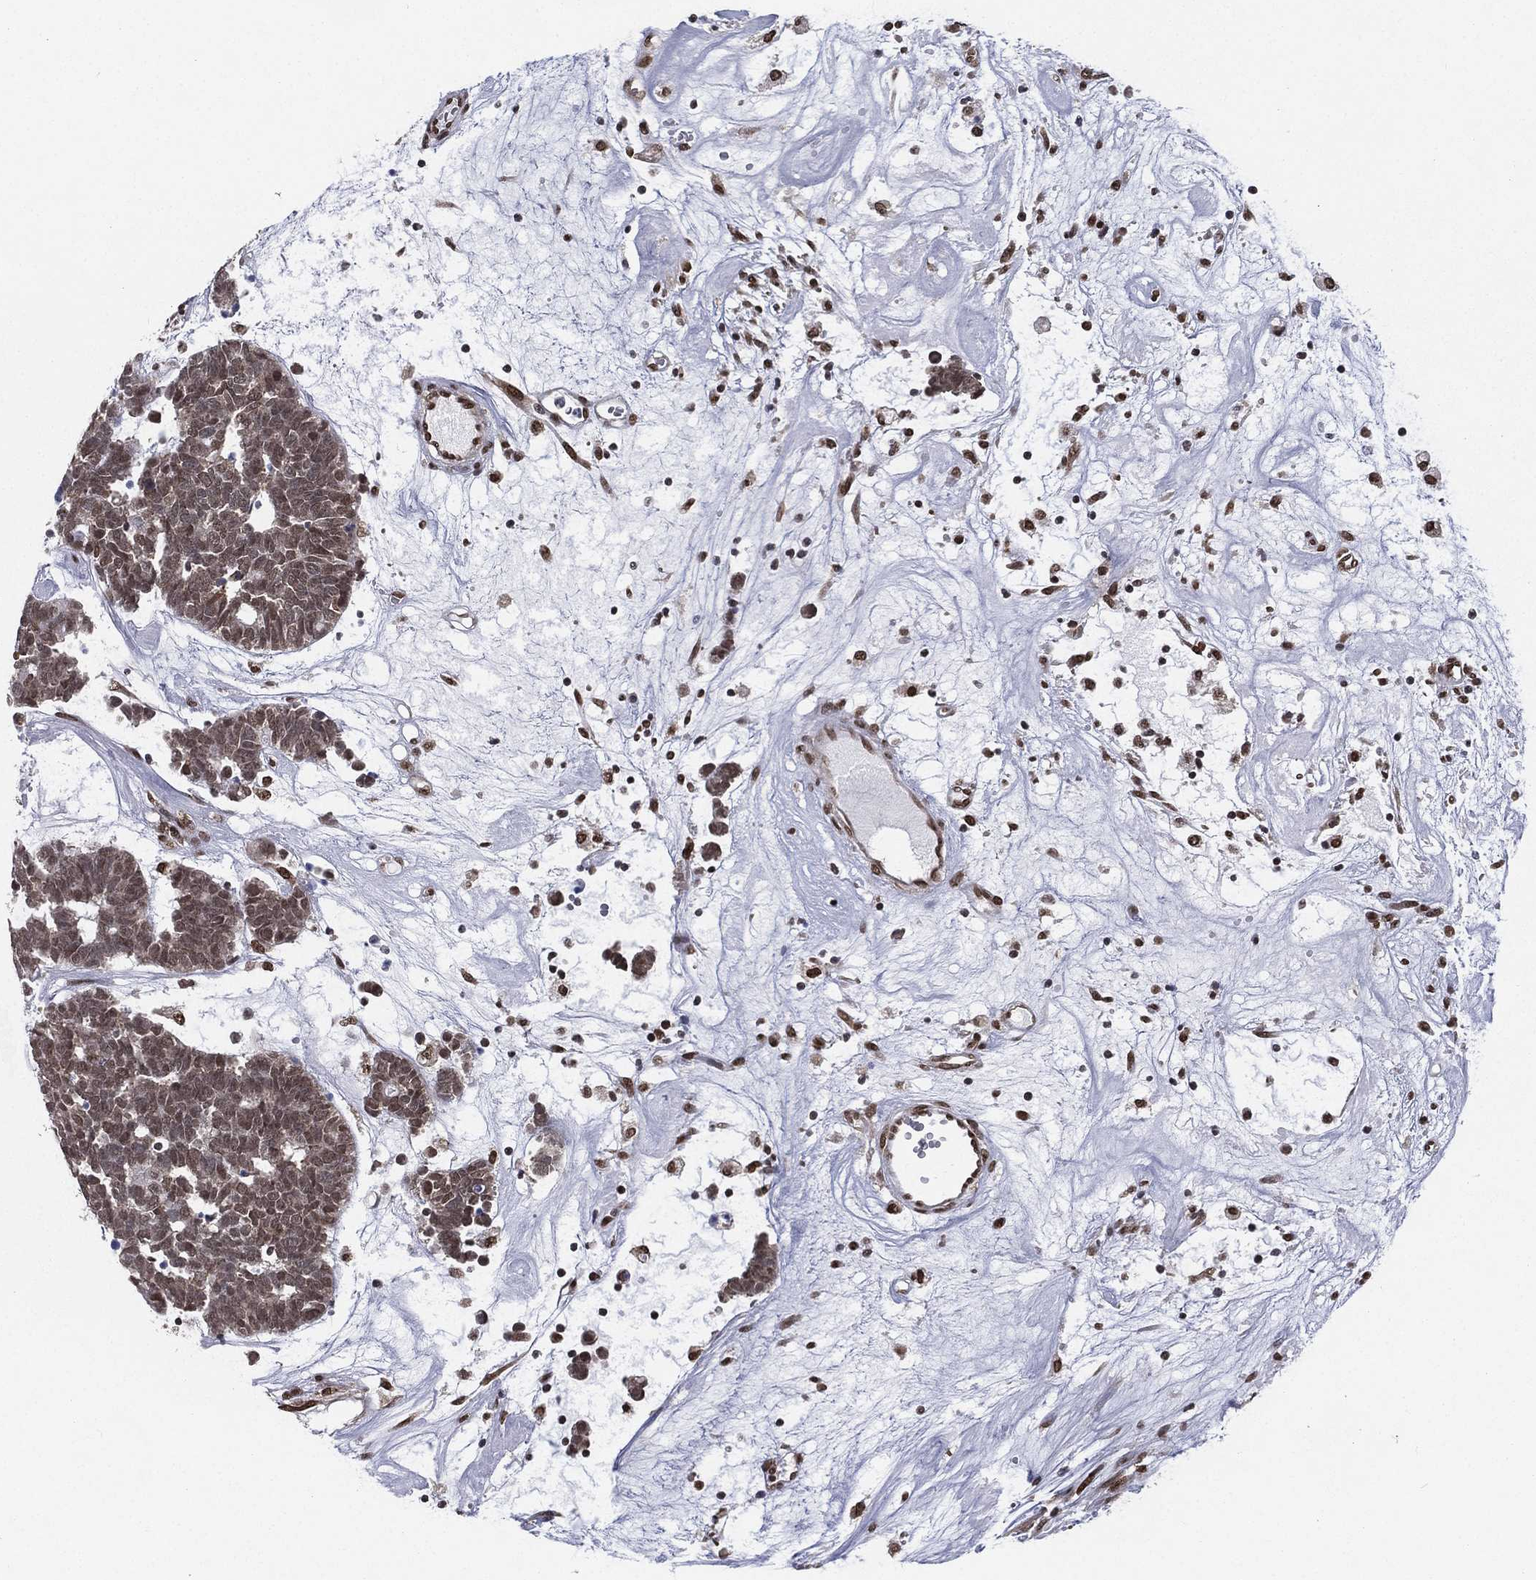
{"staining": {"intensity": "moderate", "quantity": ">75%", "location": "nuclear"}, "tissue": "head and neck cancer", "cell_type": "Tumor cells", "image_type": "cancer", "snomed": [{"axis": "morphology", "description": "Adenocarcinoma, NOS"}, {"axis": "topography", "description": "Head-Neck"}], "caption": "Moderate nuclear protein expression is identified in approximately >75% of tumor cells in head and neck cancer (adenocarcinoma).", "gene": "FUBP3", "patient": {"sex": "female", "age": 81}}